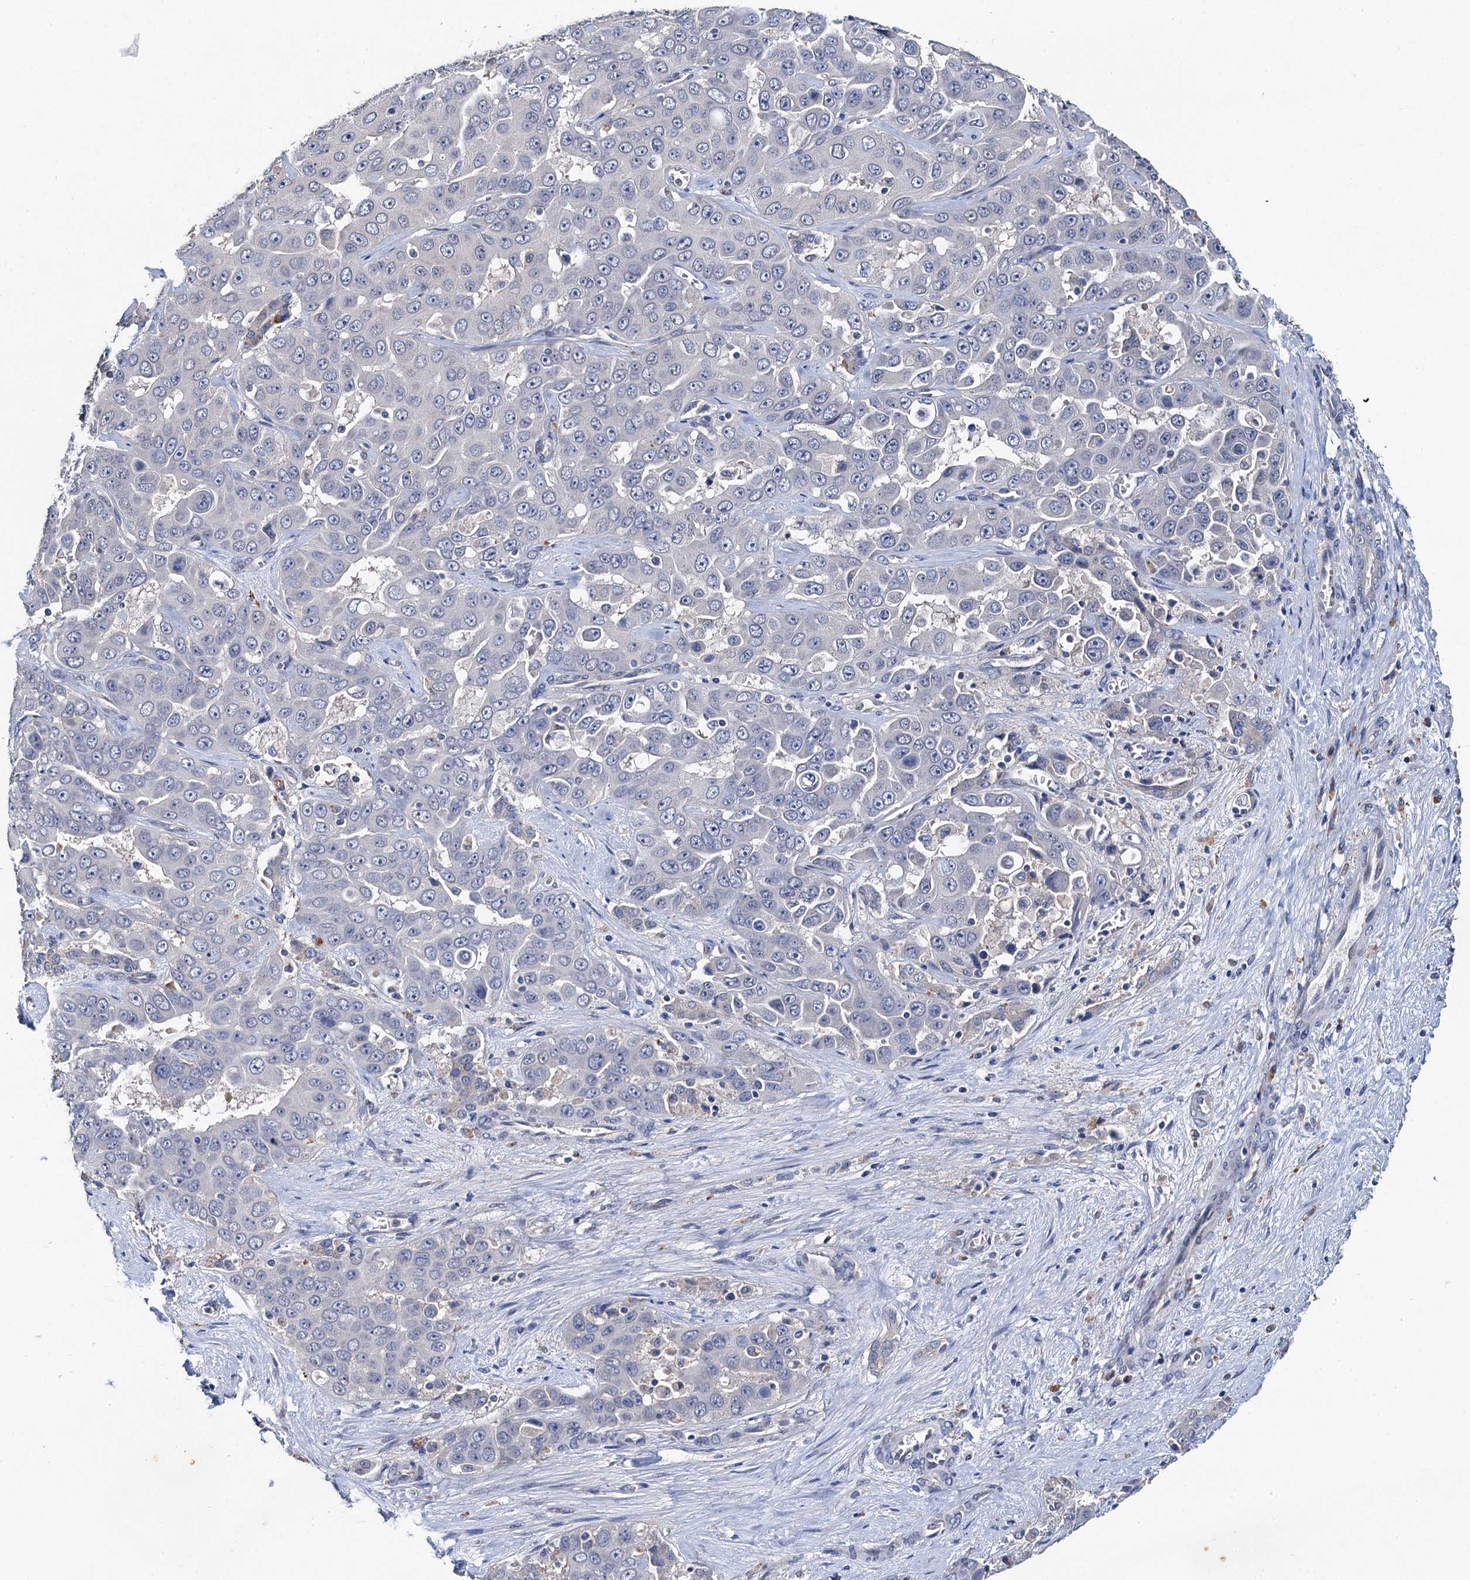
{"staining": {"intensity": "negative", "quantity": "none", "location": "none"}, "tissue": "liver cancer", "cell_type": "Tumor cells", "image_type": "cancer", "snomed": [{"axis": "morphology", "description": "Cholangiocarcinoma"}, {"axis": "topography", "description": "Liver"}], "caption": "Tumor cells are negative for brown protein staining in cholangiocarcinoma (liver).", "gene": "TMEM39B", "patient": {"sex": "female", "age": 52}}